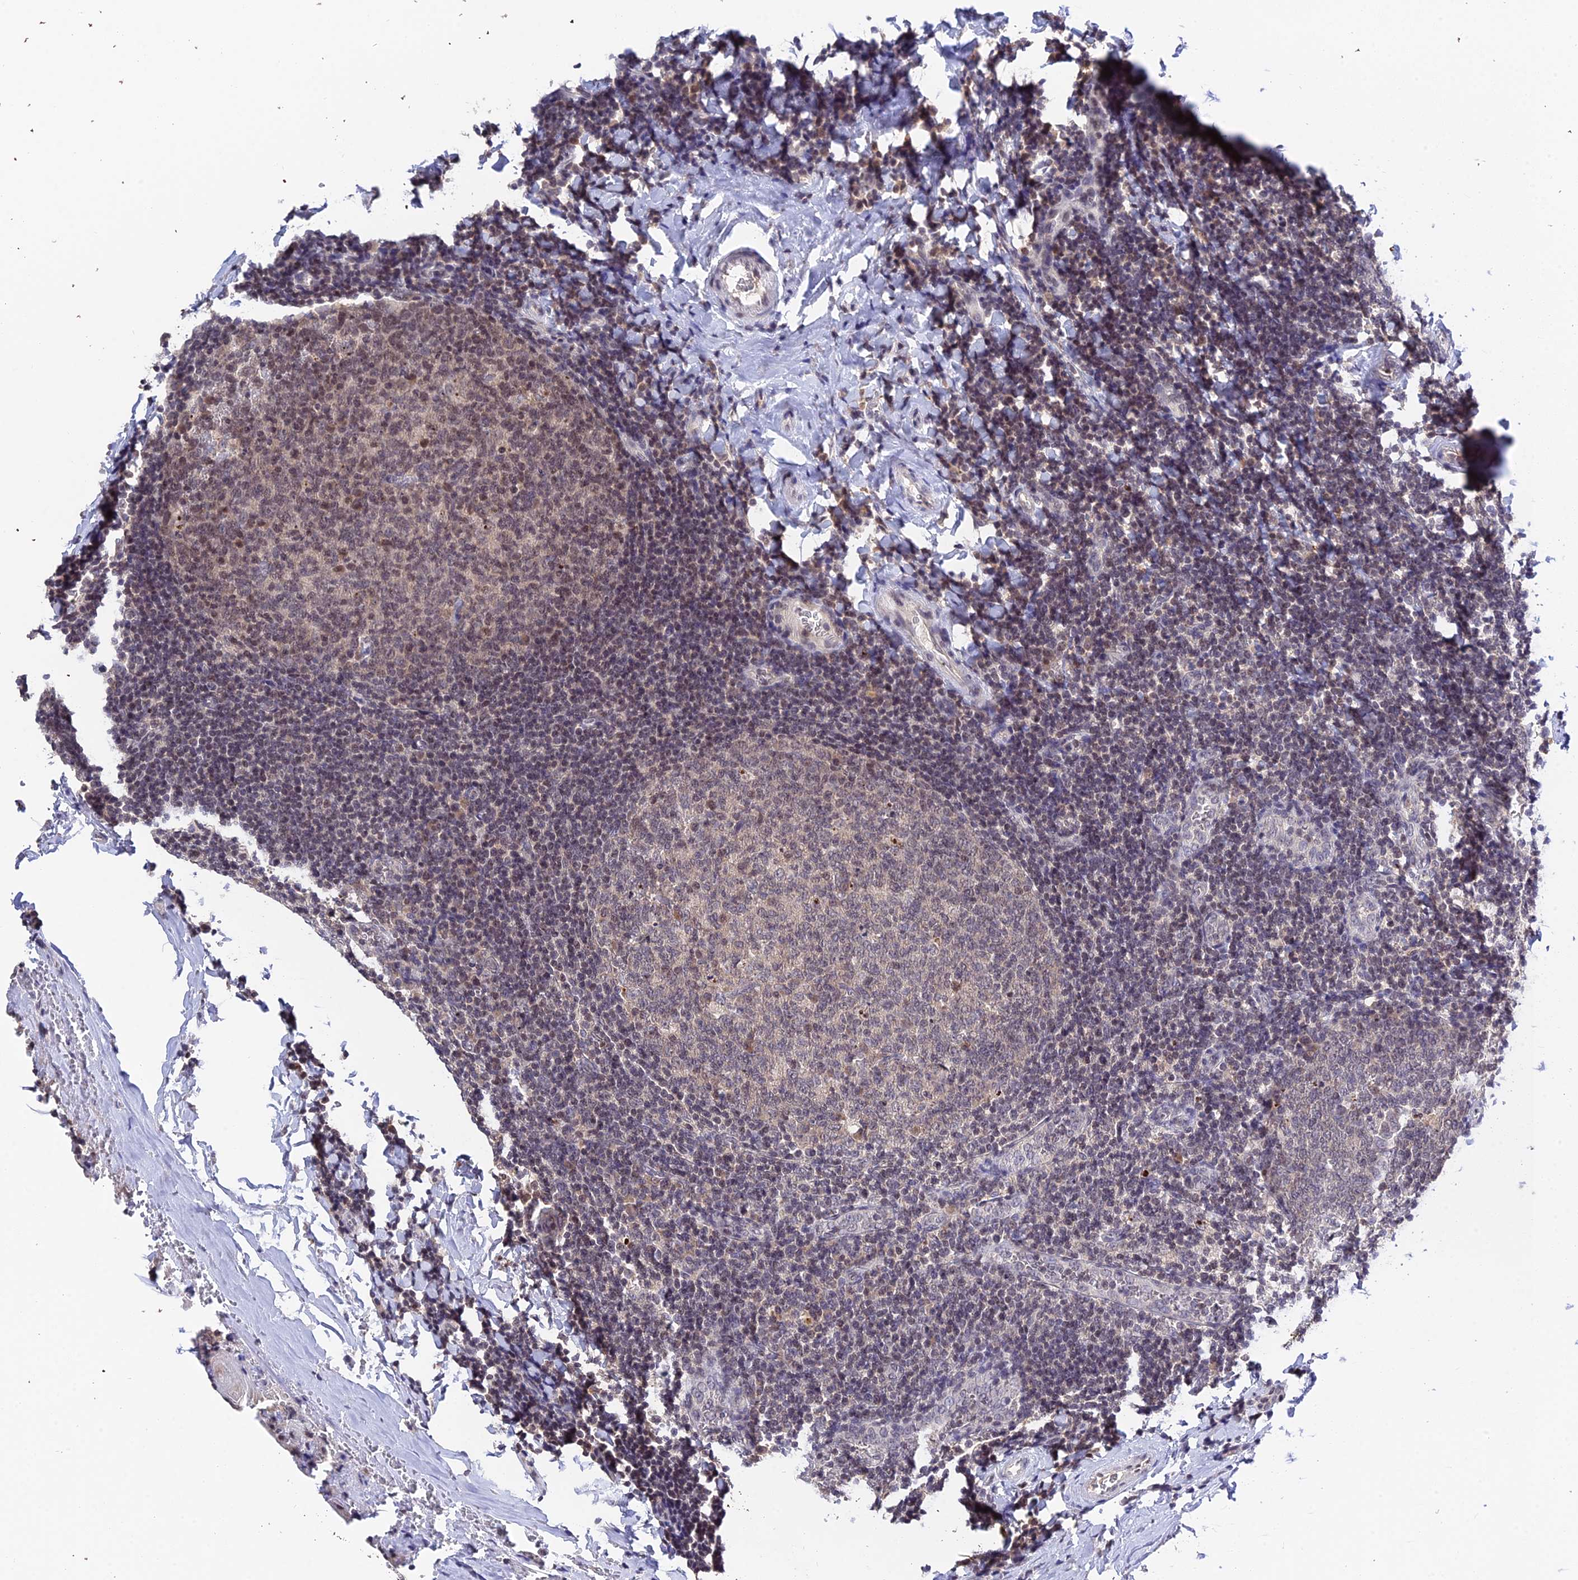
{"staining": {"intensity": "moderate", "quantity": "<25%", "location": "nuclear"}, "tissue": "tonsil", "cell_type": "Germinal center cells", "image_type": "normal", "snomed": [{"axis": "morphology", "description": "Normal tissue, NOS"}, {"axis": "topography", "description": "Tonsil"}], "caption": "Immunohistochemistry (DAB (3,3'-diaminobenzidine)) staining of unremarkable tonsil exhibits moderate nuclear protein staining in about <25% of germinal center cells. The protein is shown in brown color, while the nuclei are stained blue.", "gene": "TEKT1", "patient": {"sex": "male", "age": 31}}